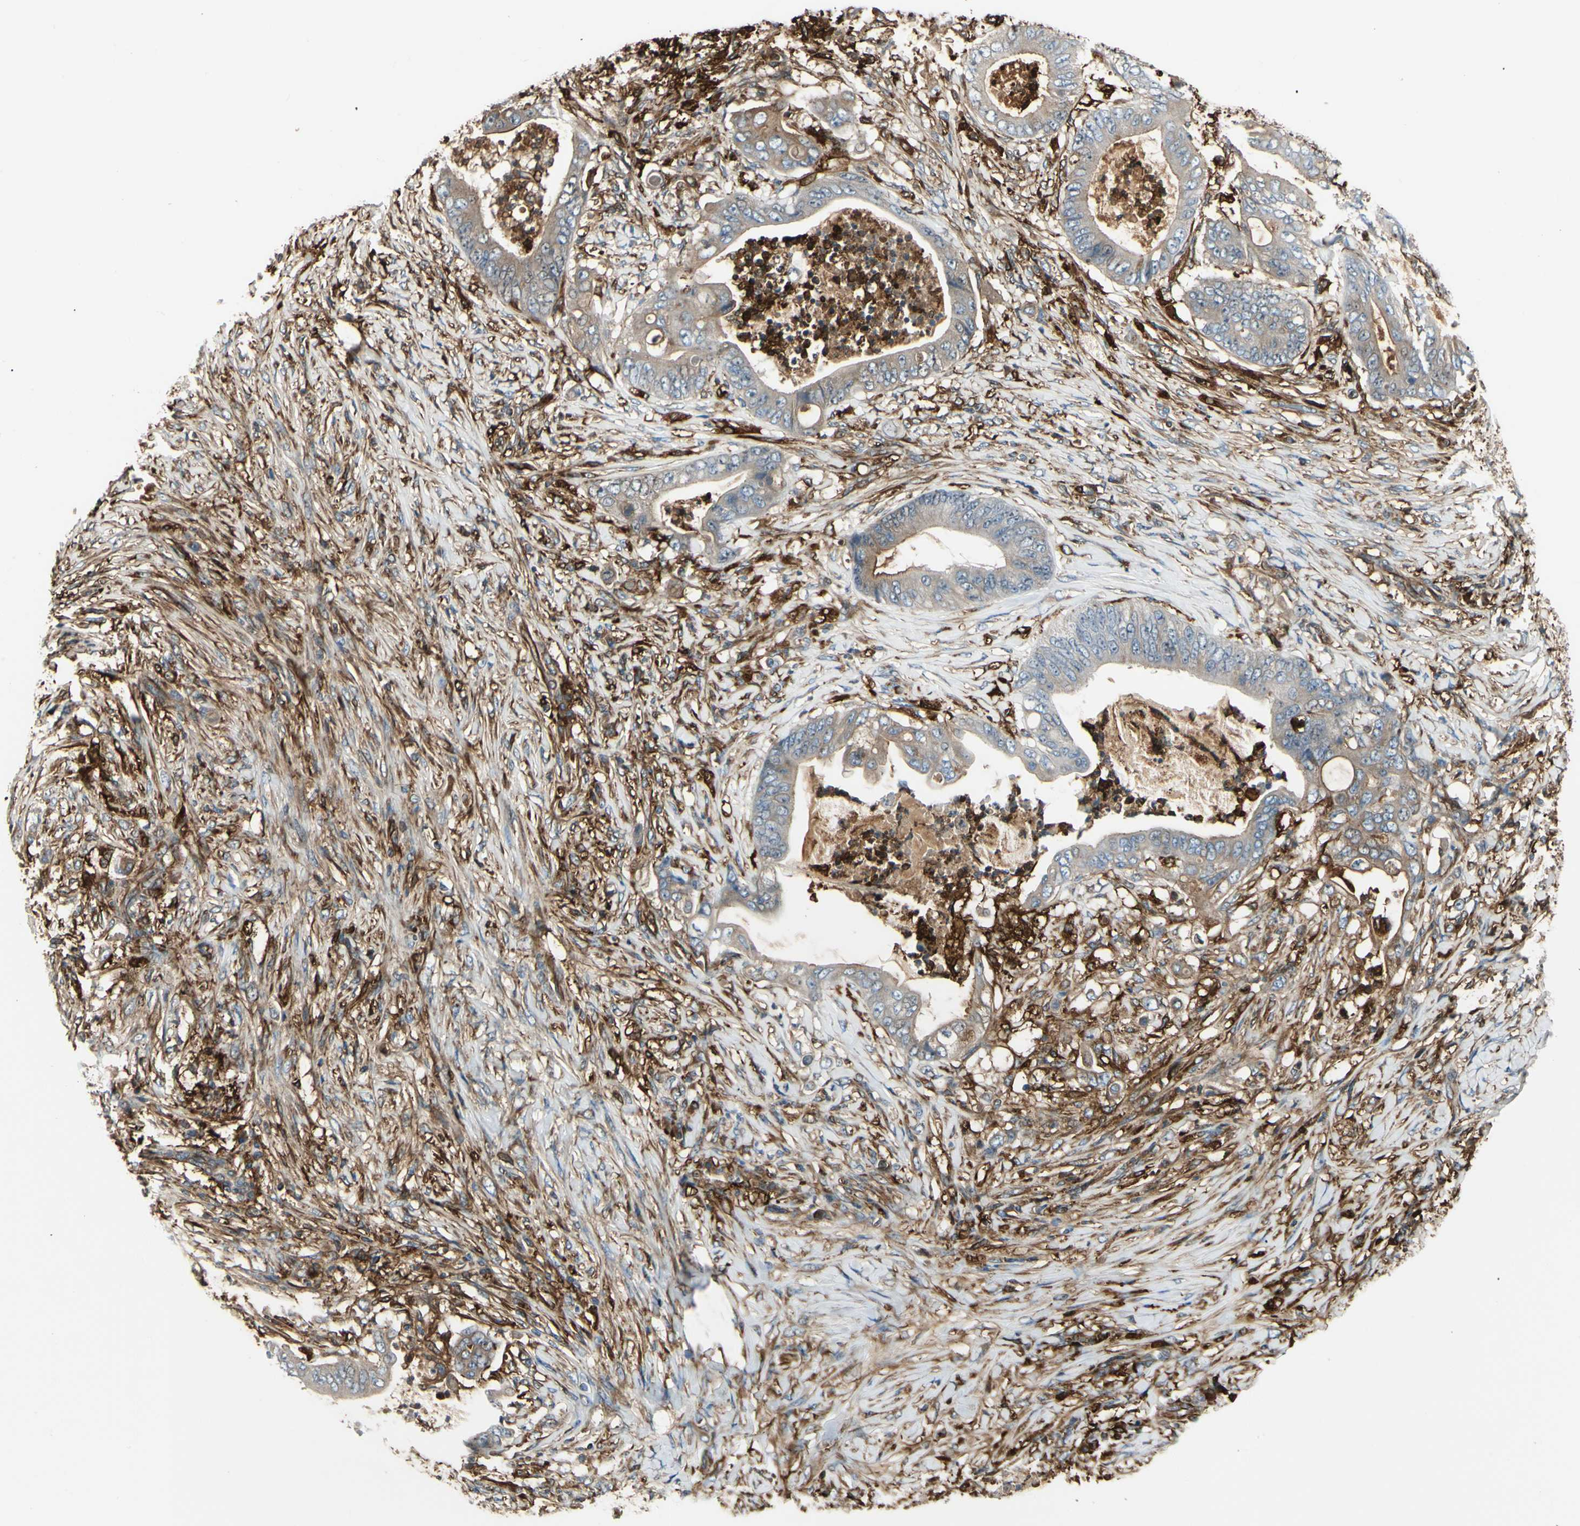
{"staining": {"intensity": "moderate", "quantity": "<25%", "location": "cytoplasmic/membranous"}, "tissue": "stomach cancer", "cell_type": "Tumor cells", "image_type": "cancer", "snomed": [{"axis": "morphology", "description": "Adenocarcinoma, NOS"}, {"axis": "topography", "description": "Stomach"}], "caption": "Stomach cancer (adenocarcinoma) stained with DAB immunohistochemistry exhibits low levels of moderate cytoplasmic/membranous staining in approximately <25% of tumor cells. (IHC, brightfield microscopy, high magnification).", "gene": "FTH1", "patient": {"sex": "female", "age": 73}}